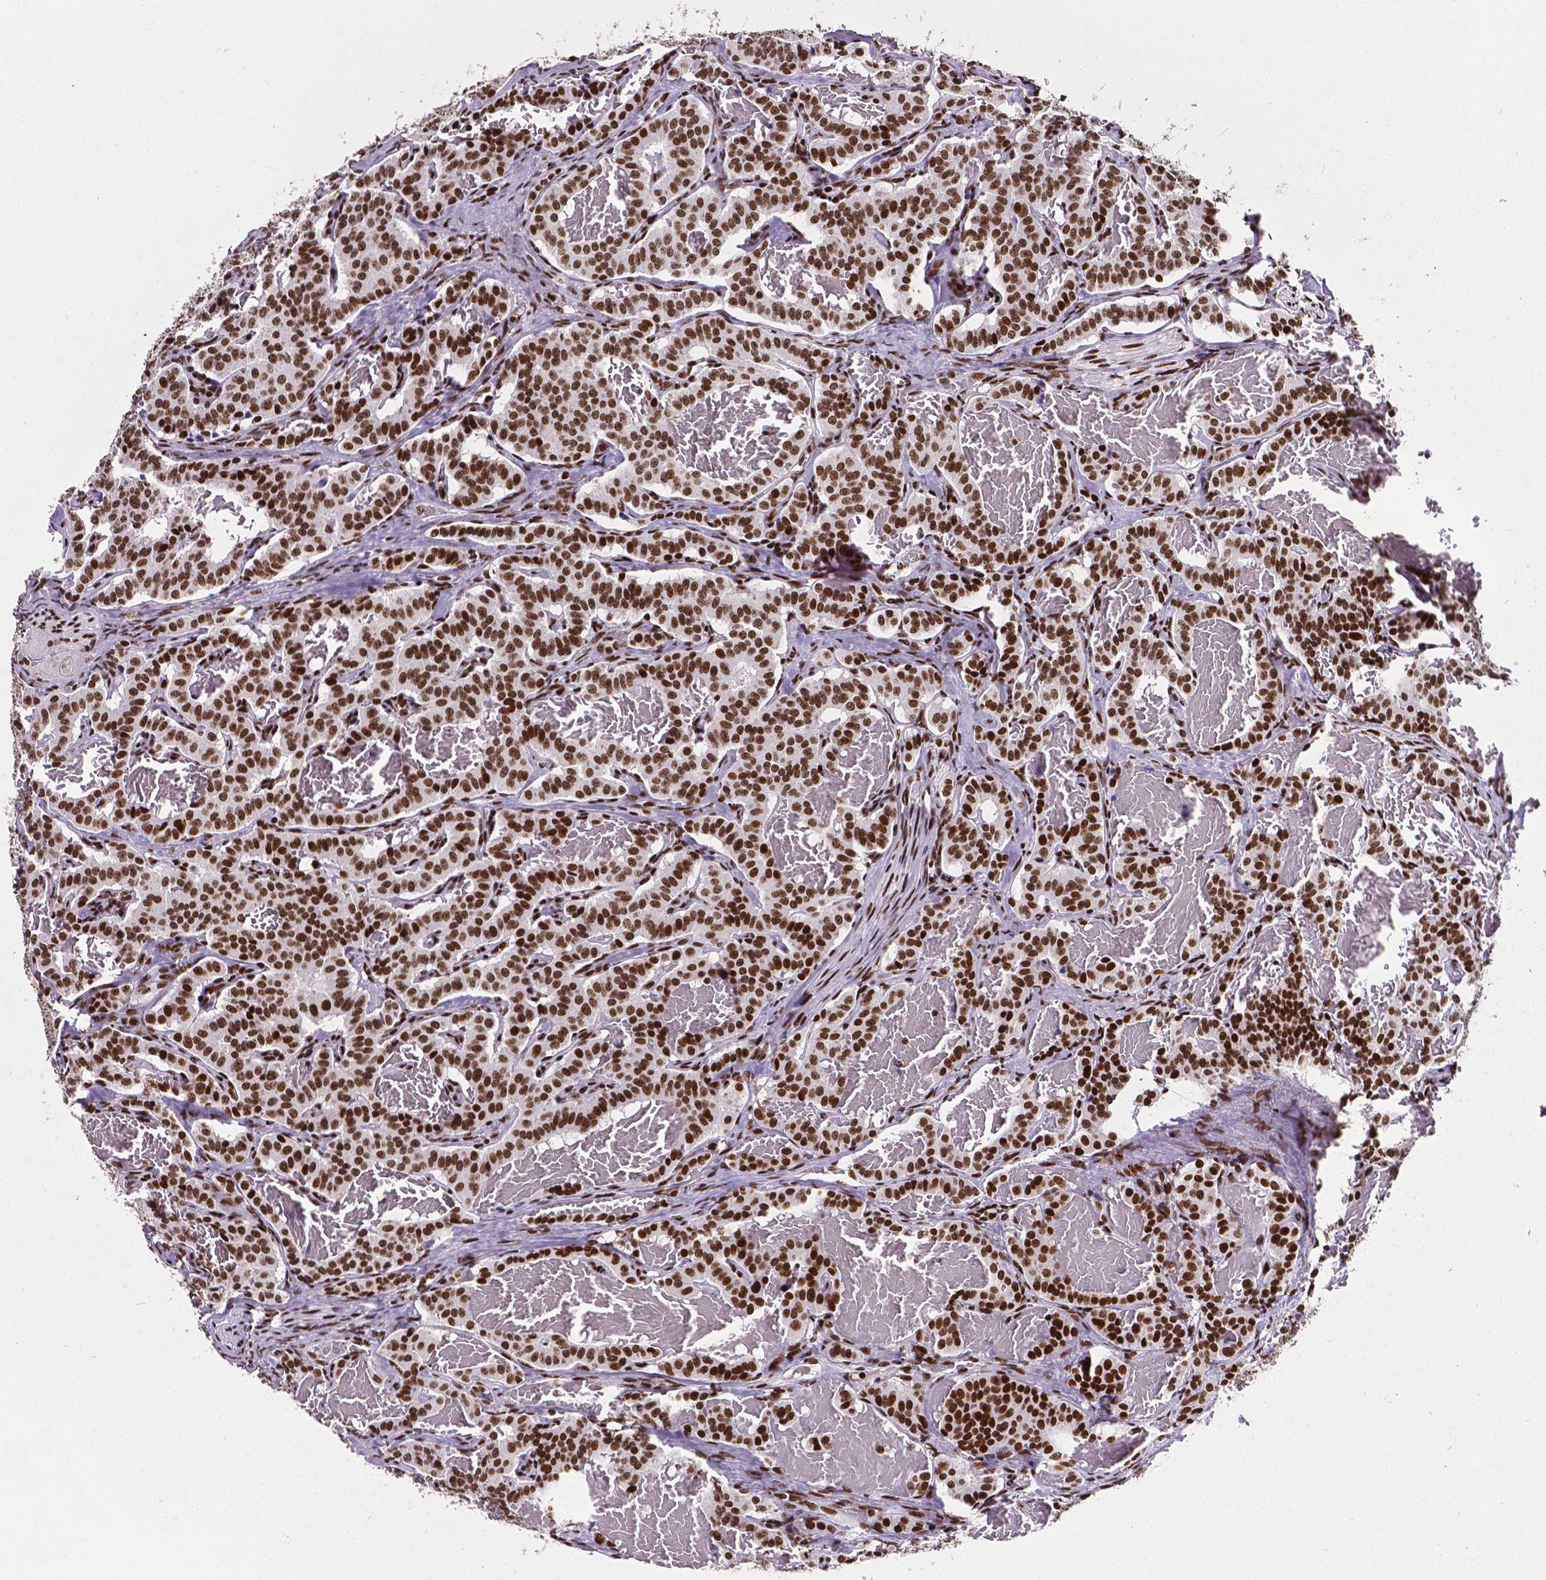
{"staining": {"intensity": "strong", "quantity": ">75%", "location": "nuclear"}, "tissue": "carcinoid", "cell_type": "Tumor cells", "image_type": "cancer", "snomed": [{"axis": "morphology", "description": "Carcinoid, malignant, NOS"}, {"axis": "topography", "description": "Lung"}], "caption": "Carcinoid tissue demonstrates strong nuclear positivity in approximately >75% of tumor cells, visualized by immunohistochemistry.", "gene": "CTCF", "patient": {"sex": "female", "age": 46}}